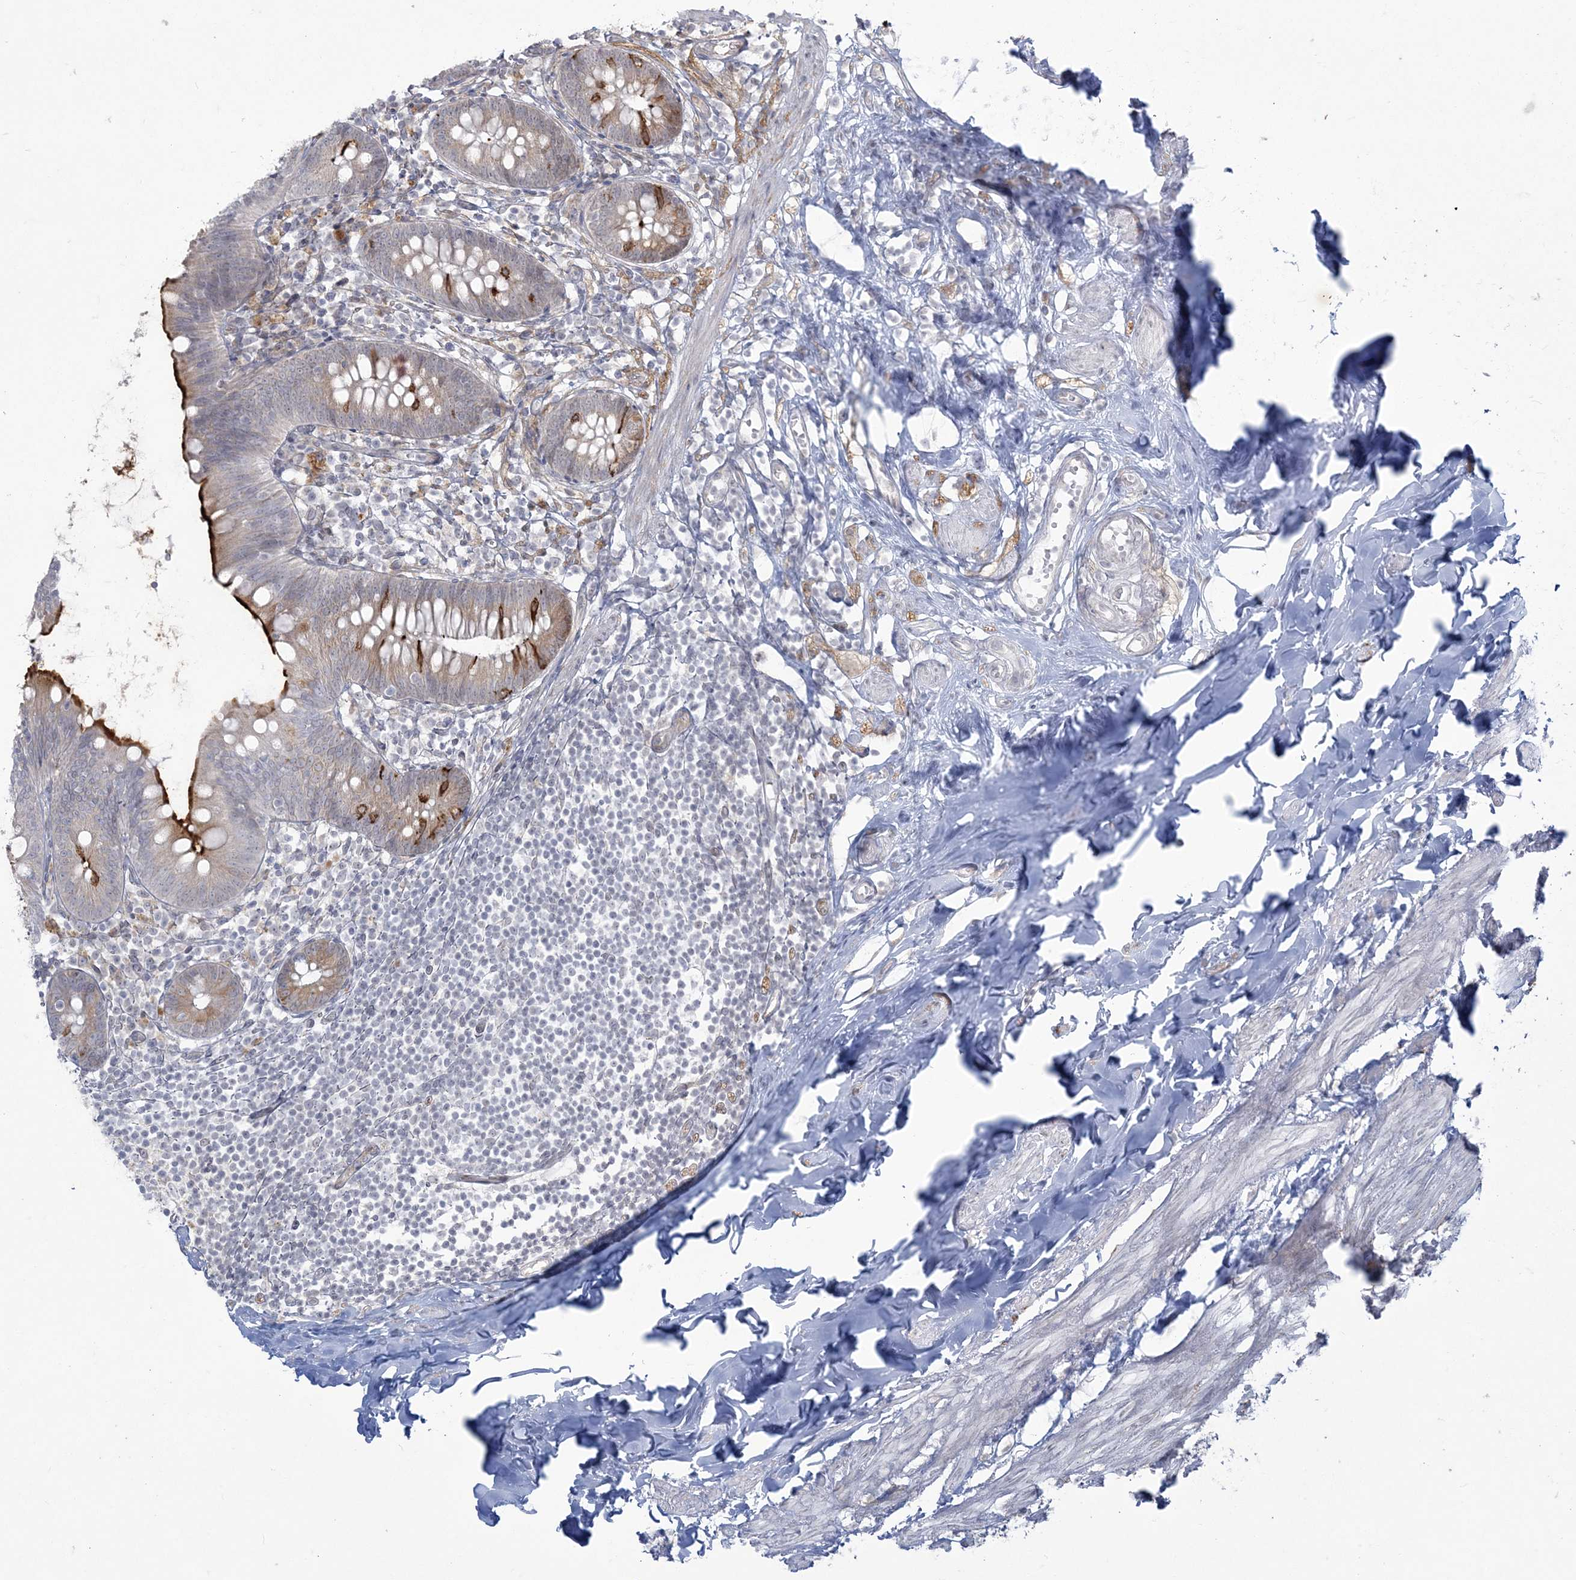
{"staining": {"intensity": "strong", "quantity": "<25%", "location": "cytoplasmic/membranous"}, "tissue": "appendix", "cell_type": "Glandular cells", "image_type": "normal", "snomed": [{"axis": "morphology", "description": "Normal tissue, NOS"}, {"axis": "topography", "description": "Appendix"}], "caption": "Appendix stained with DAB (3,3'-diaminobenzidine) immunohistochemistry (IHC) reveals medium levels of strong cytoplasmic/membranous positivity in about <25% of glandular cells.", "gene": "ZC3H6", "patient": {"sex": "female", "age": 62}}